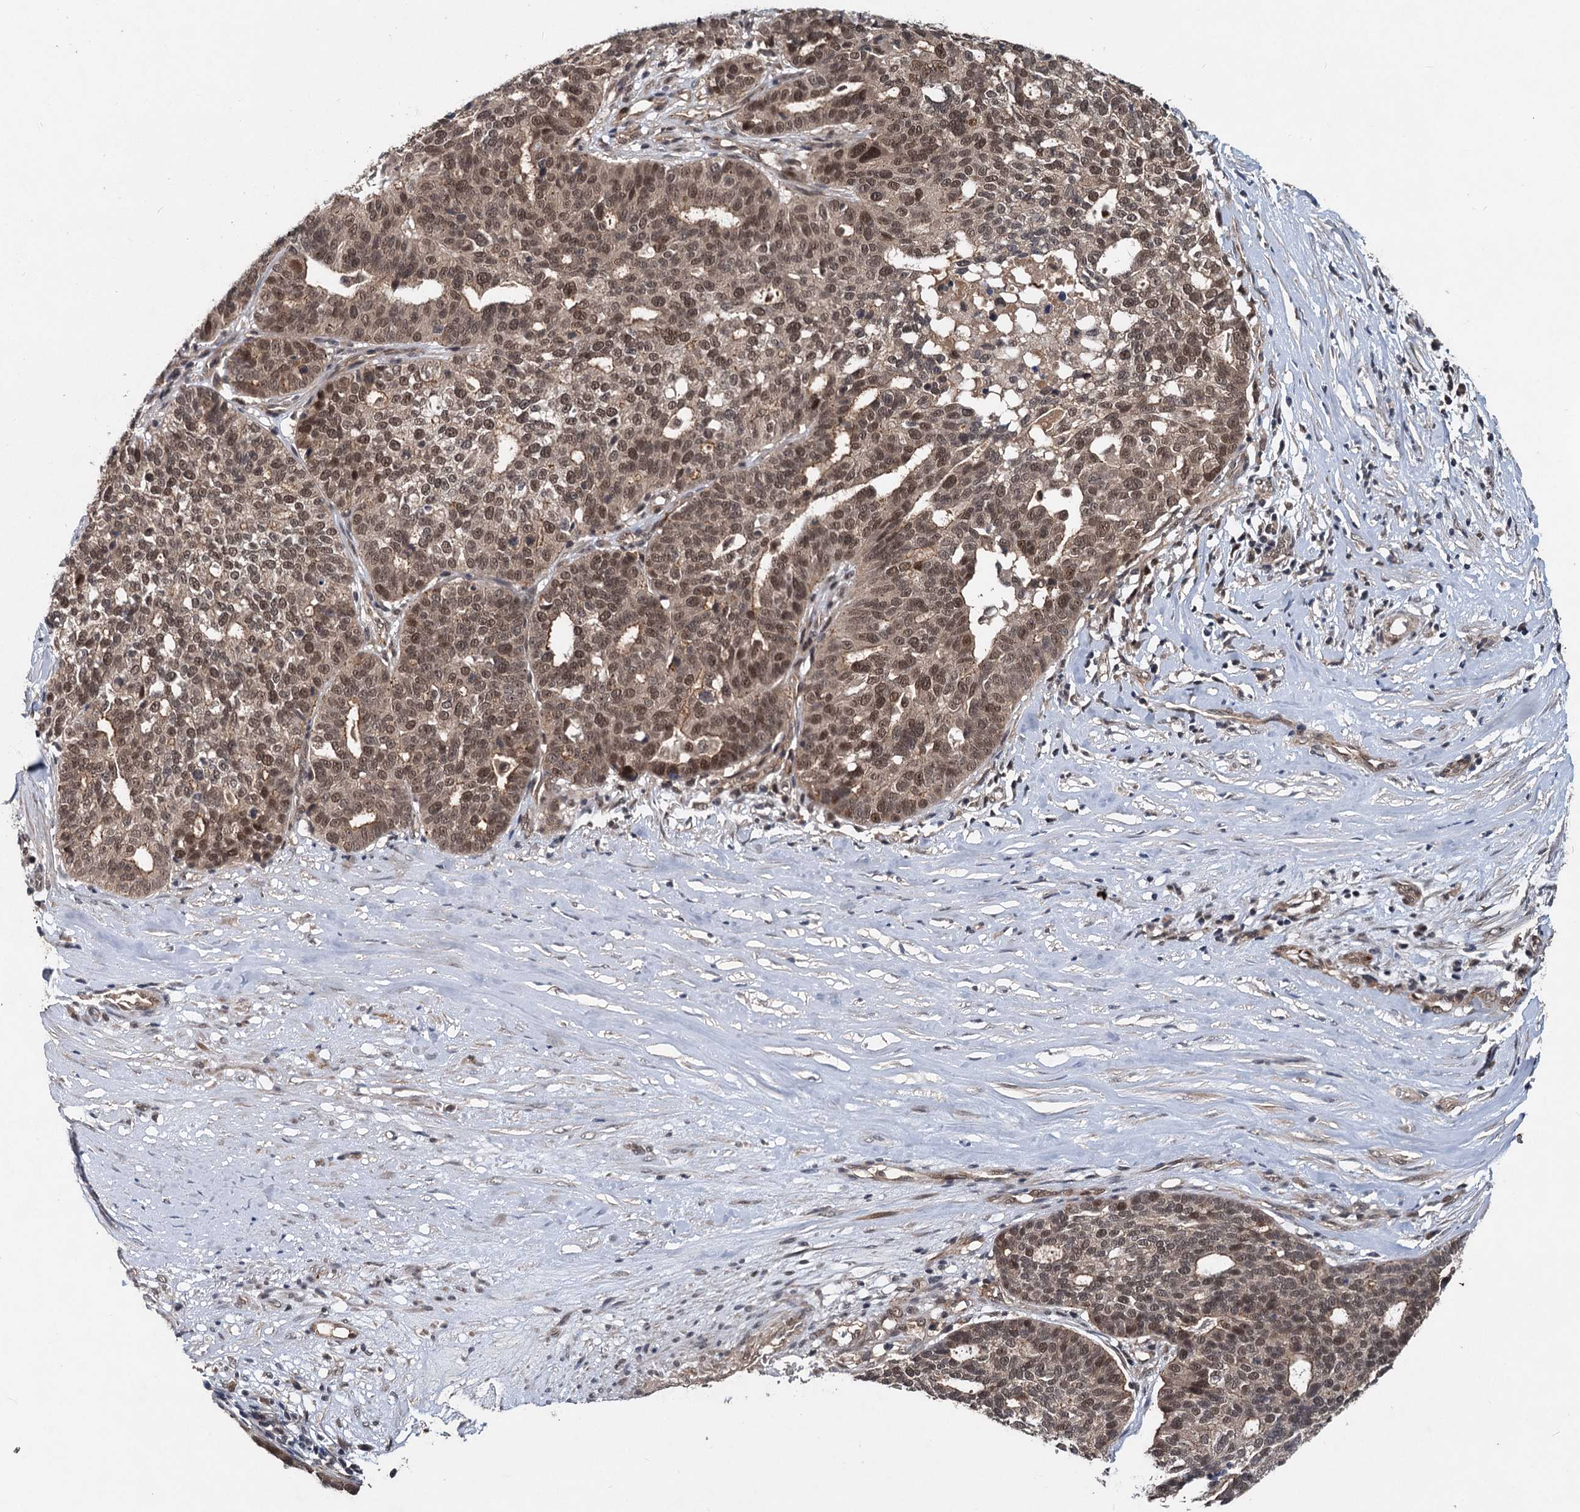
{"staining": {"intensity": "moderate", "quantity": ">75%", "location": "nuclear"}, "tissue": "ovarian cancer", "cell_type": "Tumor cells", "image_type": "cancer", "snomed": [{"axis": "morphology", "description": "Cystadenocarcinoma, serous, NOS"}, {"axis": "topography", "description": "Ovary"}], "caption": "Immunohistochemical staining of human serous cystadenocarcinoma (ovarian) reveals medium levels of moderate nuclear protein positivity in about >75% of tumor cells.", "gene": "RITA1", "patient": {"sex": "female", "age": 59}}